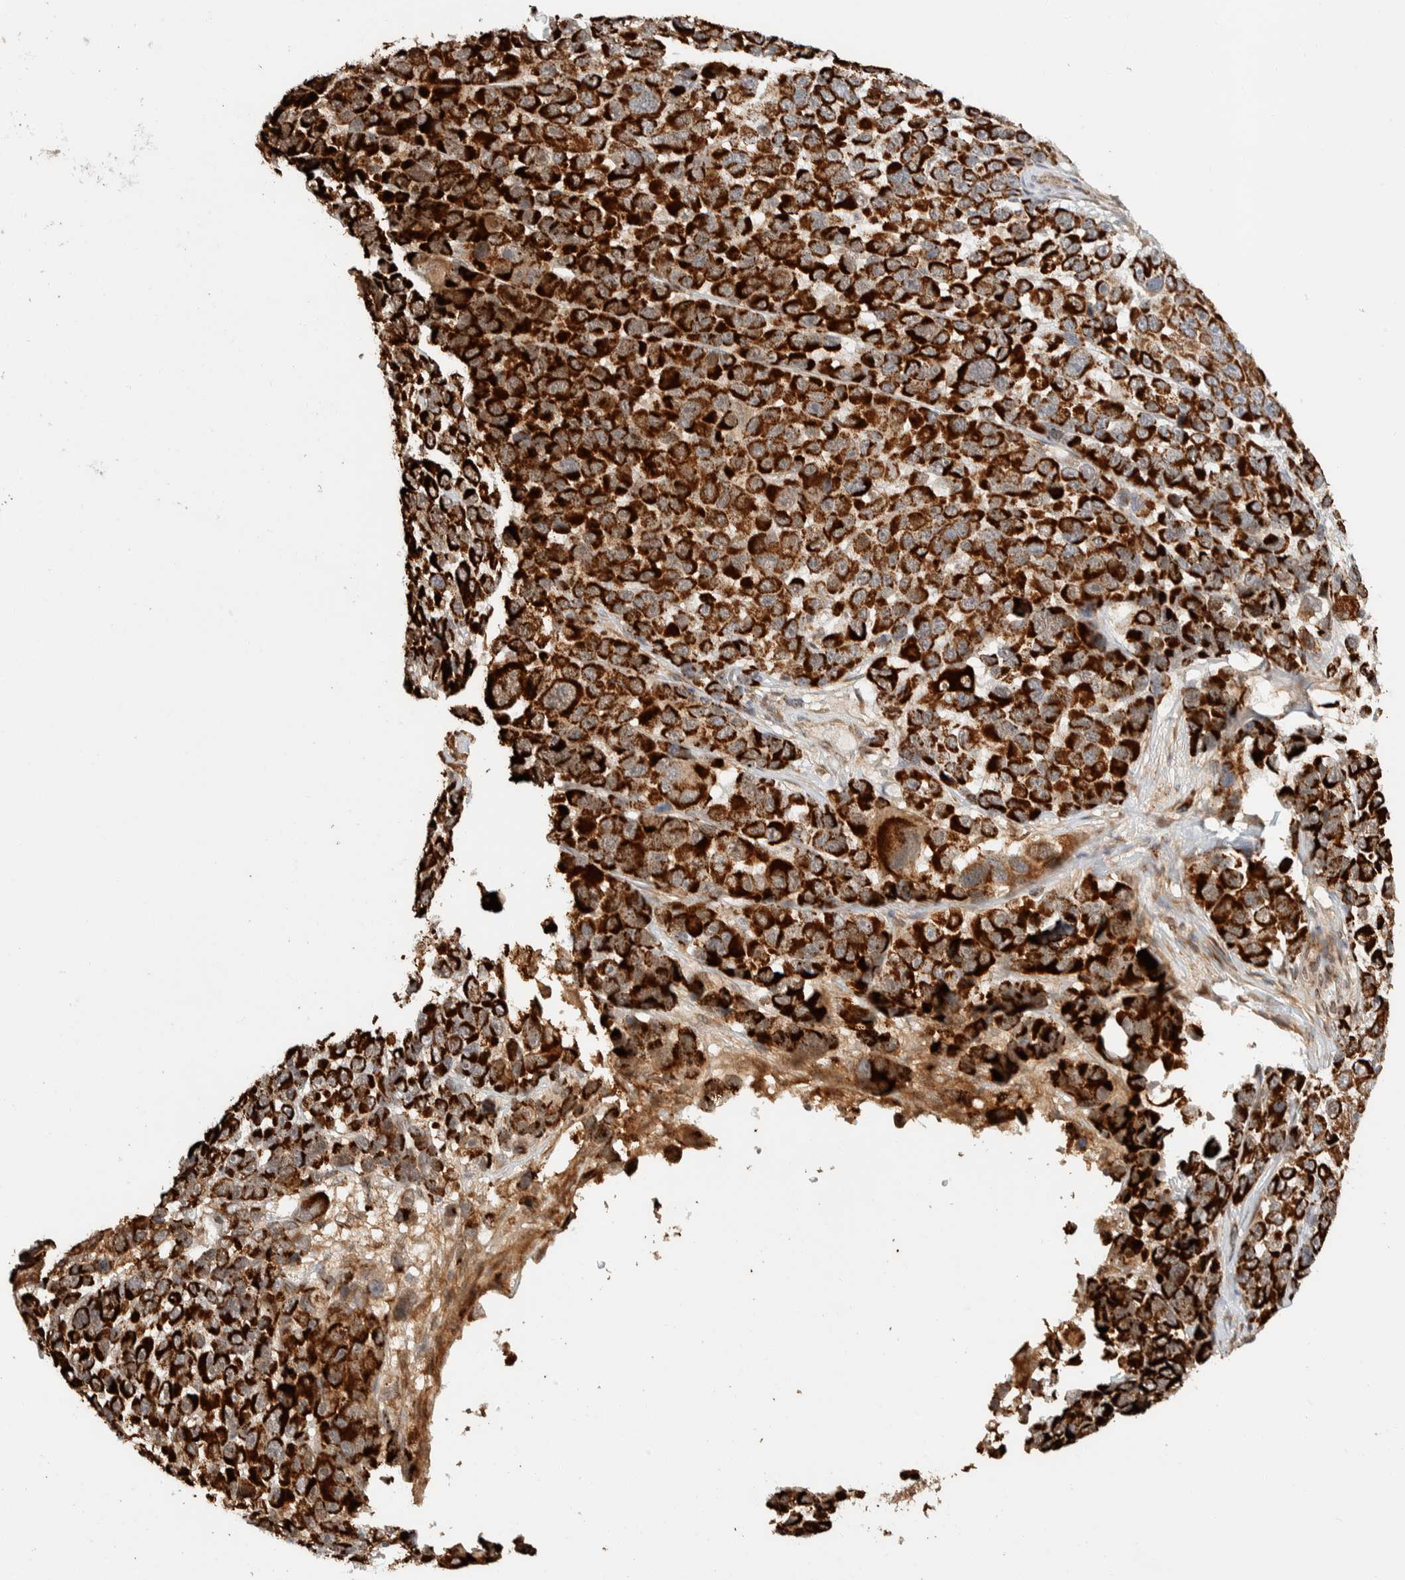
{"staining": {"intensity": "strong", "quantity": ">75%", "location": "cytoplasmic/membranous"}, "tissue": "melanoma", "cell_type": "Tumor cells", "image_type": "cancer", "snomed": [{"axis": "morphology", "description": "Malignant melanoma, NOS"}, {"axis": "topography", "description": "Skin"}], "caption": "A high amount of strong cytoplasmic/membranous staining is appreciated in about >75% of tumor cells in melanoma tissue.", "gene": "KIF9", "patient": {"sex": "male", "age": 53}}